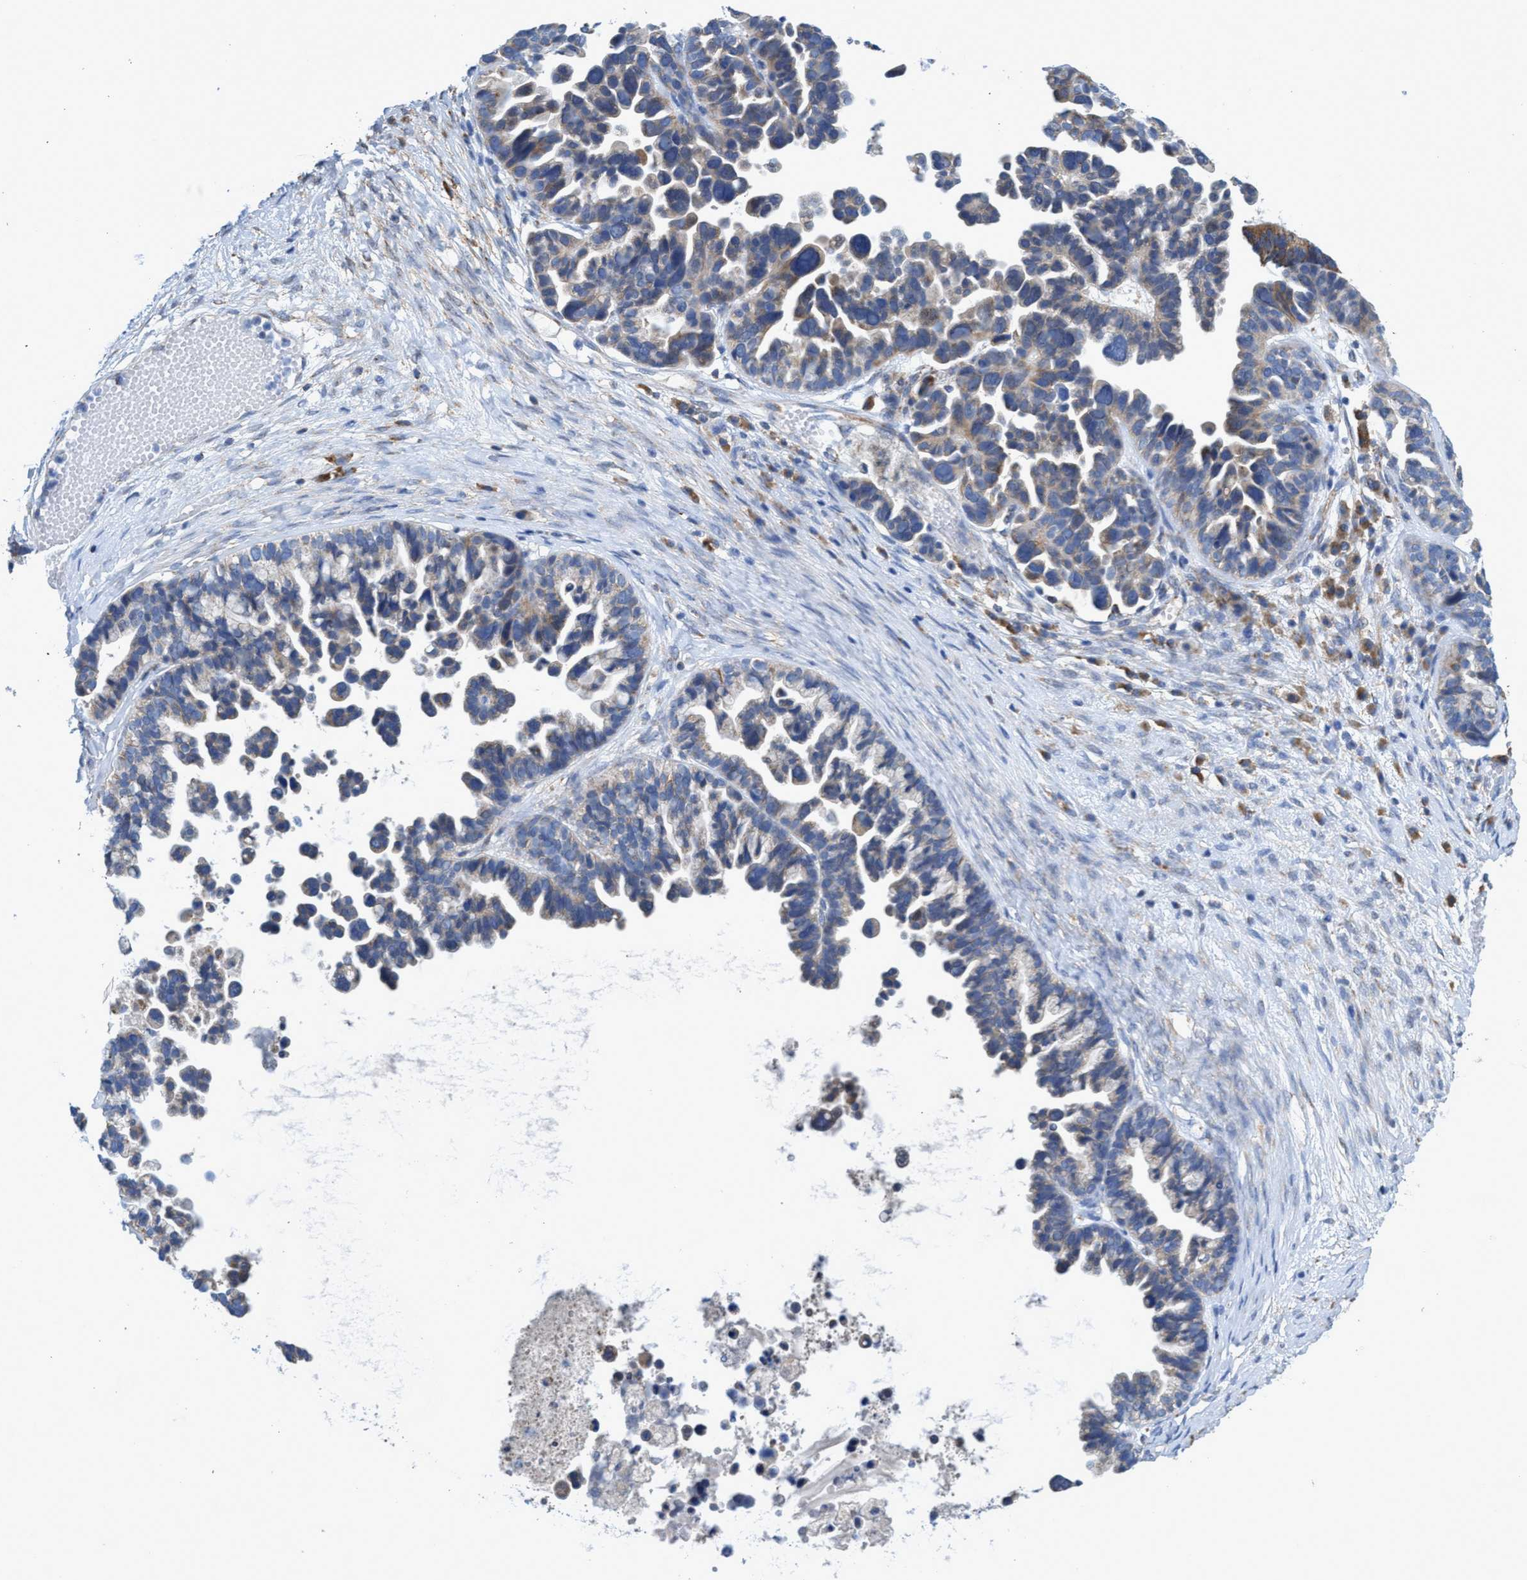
{"staining": {"intensity": "weak", "quantity": "25%-75%", "location": "cytoplasmic/membranous"}, "tissue": "ovarian cancer", "cell_type": "Tumor cells", "image_type": "cancer", "snomed": [{"axis": "morphology", "description": "Cystadenocarcinoma, serous, NOS"}, {"axis": "topography", "description": "Ovary"}], "caption": "Protein staining reveals weak cytoplasmic/membranous expression in about 25%-75% of tumor cells in ovarian cancer.", "gene": "CRYZ", "patient": {"sex": "female", "age": 56}}